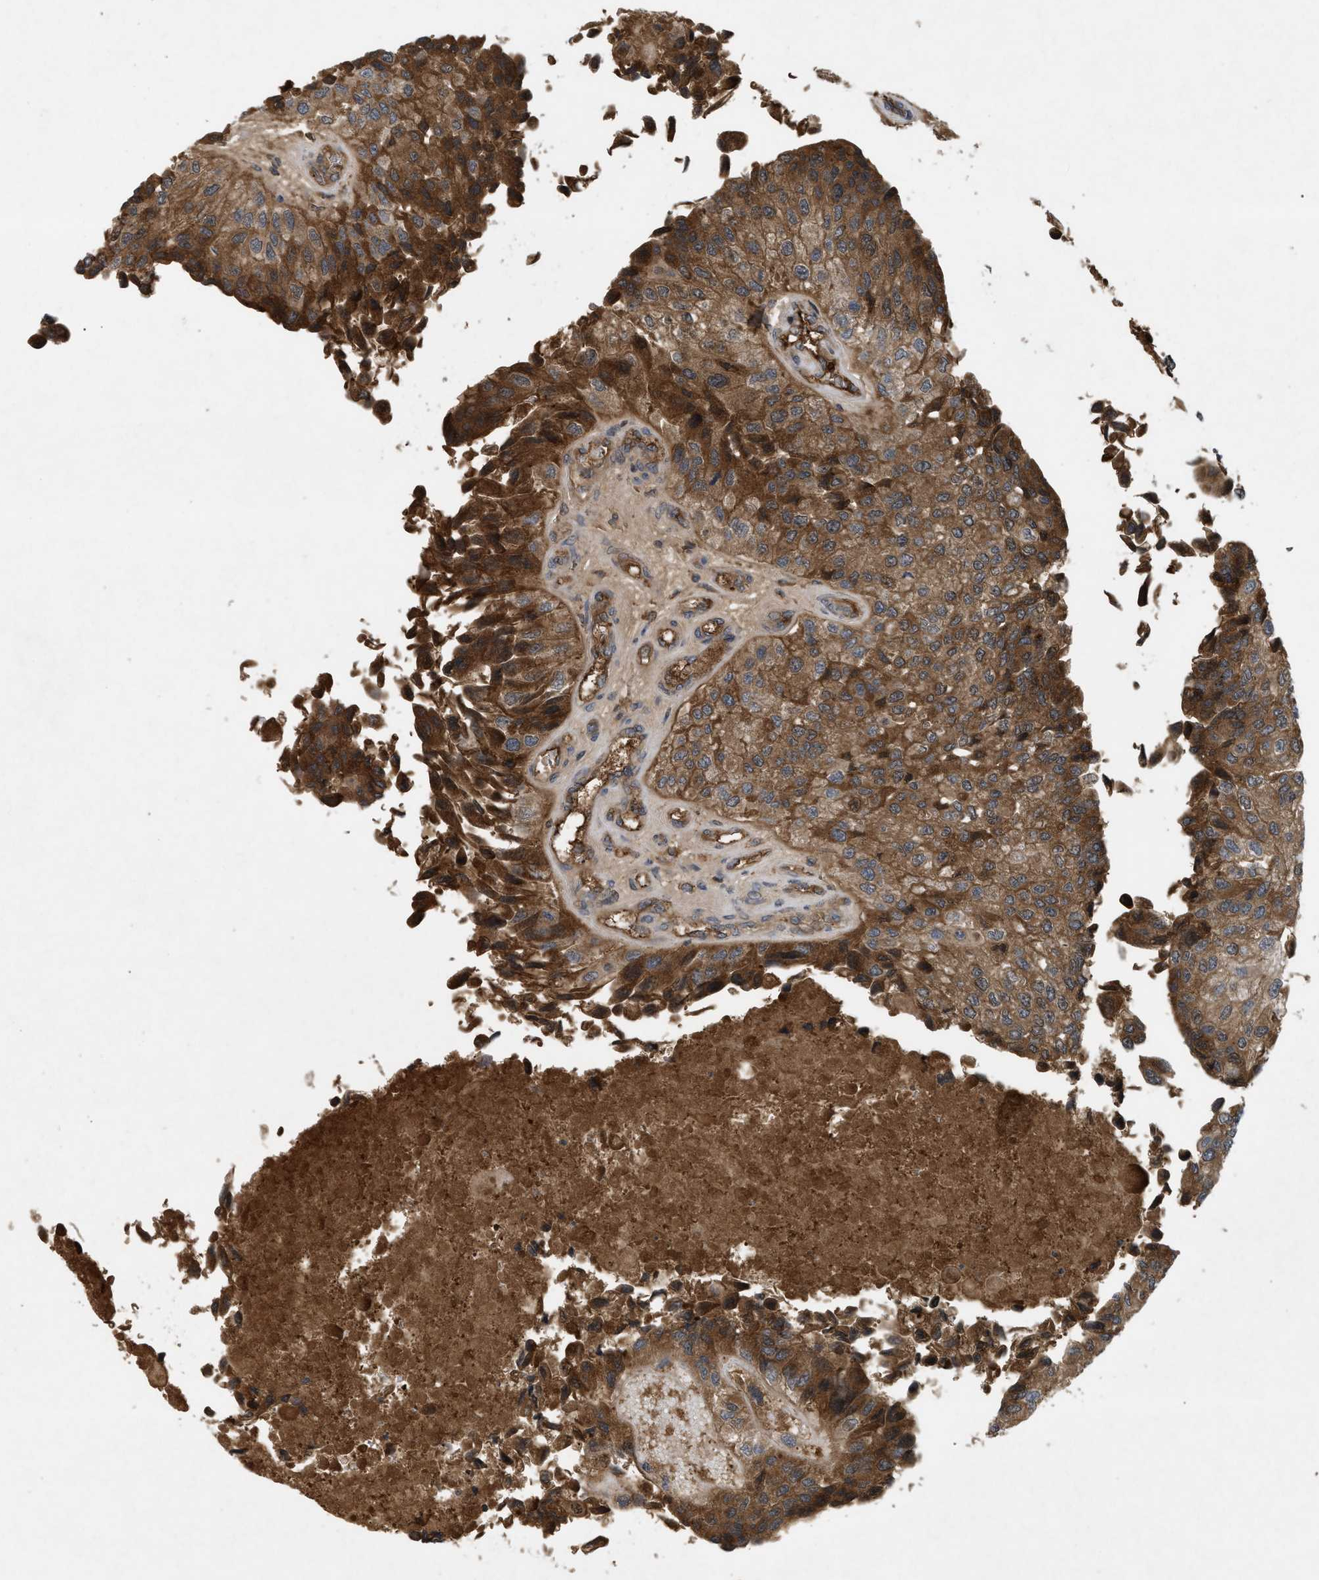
{"staining": {"intensity": "moderate", "quantity": ">75%", "location": "cytoplasmic/membranous"}, "tissue": "urothelial cancer", "cell_type": "Tumor cells", "image_type": "cancer", "snomed": [{"axis": "morphology", "description": "Urothelial carcinoma, High grade"}, {"axis": "topography", "description": "Kidney"}, {"axis": "topography", "description": "Urinary bladder"}], "caption": "Immunohistochemistry image of human urothelial carcinoma (high-grade) stained for a protein (brown), which shows medium levels of moderate cytoplasmic/membranous staining in about >75% of tumor cells.", "gene": "RAB2A", "patient": {"sex": "male", "age": 77}}